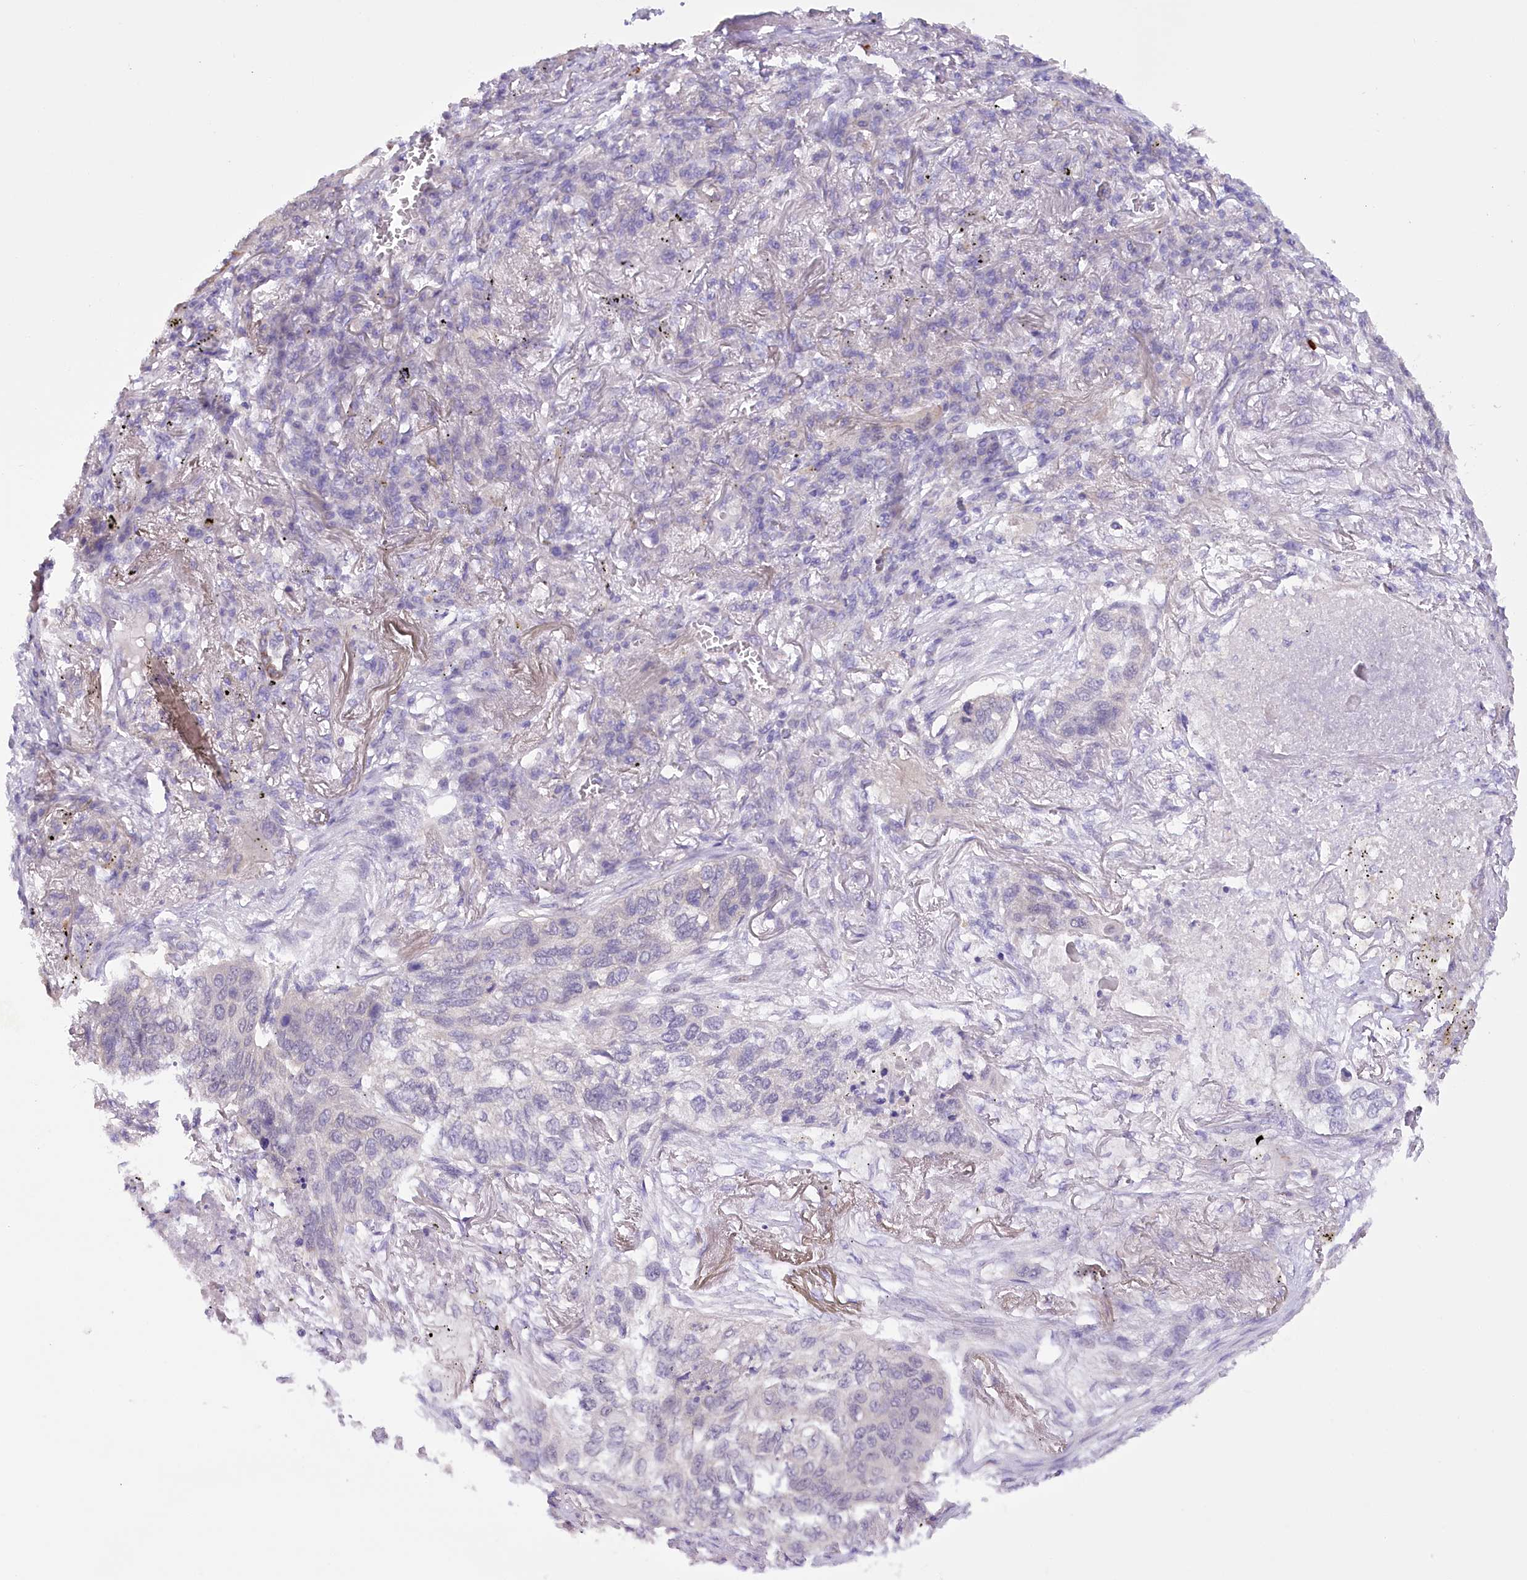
{"staining": {"intensity": "negative", "quantity": "none", "location": "none"}, "tissue": "lung cancer", "cell_type": "Tumor cells", "image_type": "cancer", "snomed": [{"axis": "morphology", "description": "Squamous cell carcinoma, NOS"}, {"axis": "topography", "description": "Lung"}], "caption": "DAB immunohistochemical staining of squamous cell carcinoma (lung) demonstrates no significant expression in tumor cells. (DAB immunohistochemistry (IHC) with hematoxylin counter stain).", "gene": "DCUN1D1", "patient": {"sex": "female", "age": 63}}